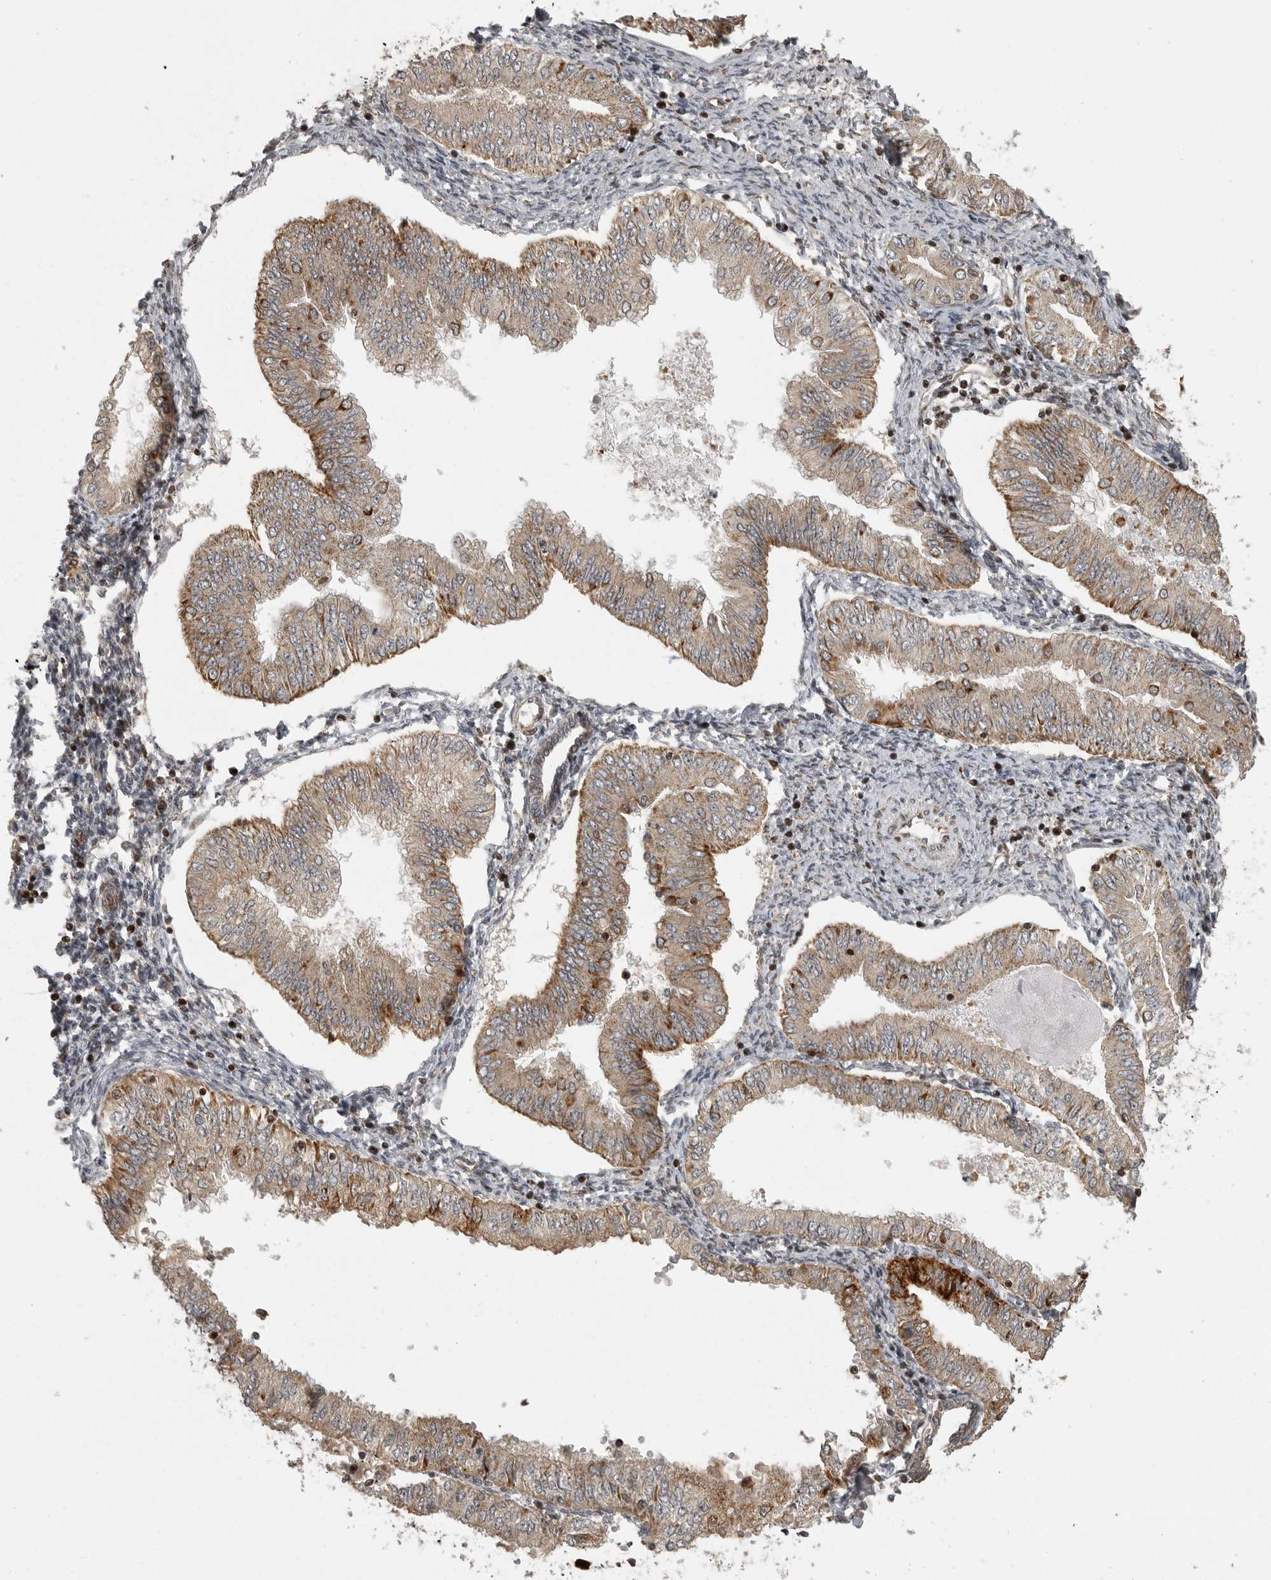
{"staining": {"intensity": "moderate", "quantity": ">75%", "location": "cytoplasmic/membranous"}, "tissue": "endometrial cancer", "cell_type": "Tumor cells", "image_type": "cancer", "snomed": [{"axis": "morphology", "description": "Normal tissue, NOS"}, {"axis": "morphology", "description": "Adenocarcinoma, NOS"}, {"axis": "topography", "description": "Endometrium"}], "caption": "Human adenocarcinoma (endometrial) stained with a brown dye reveals moderate cytoplasmic/membranous positive staining in approximately >75% of tumor cells.", "gene": "NARS2", "patient": {"sex": "female", "age": 53}}